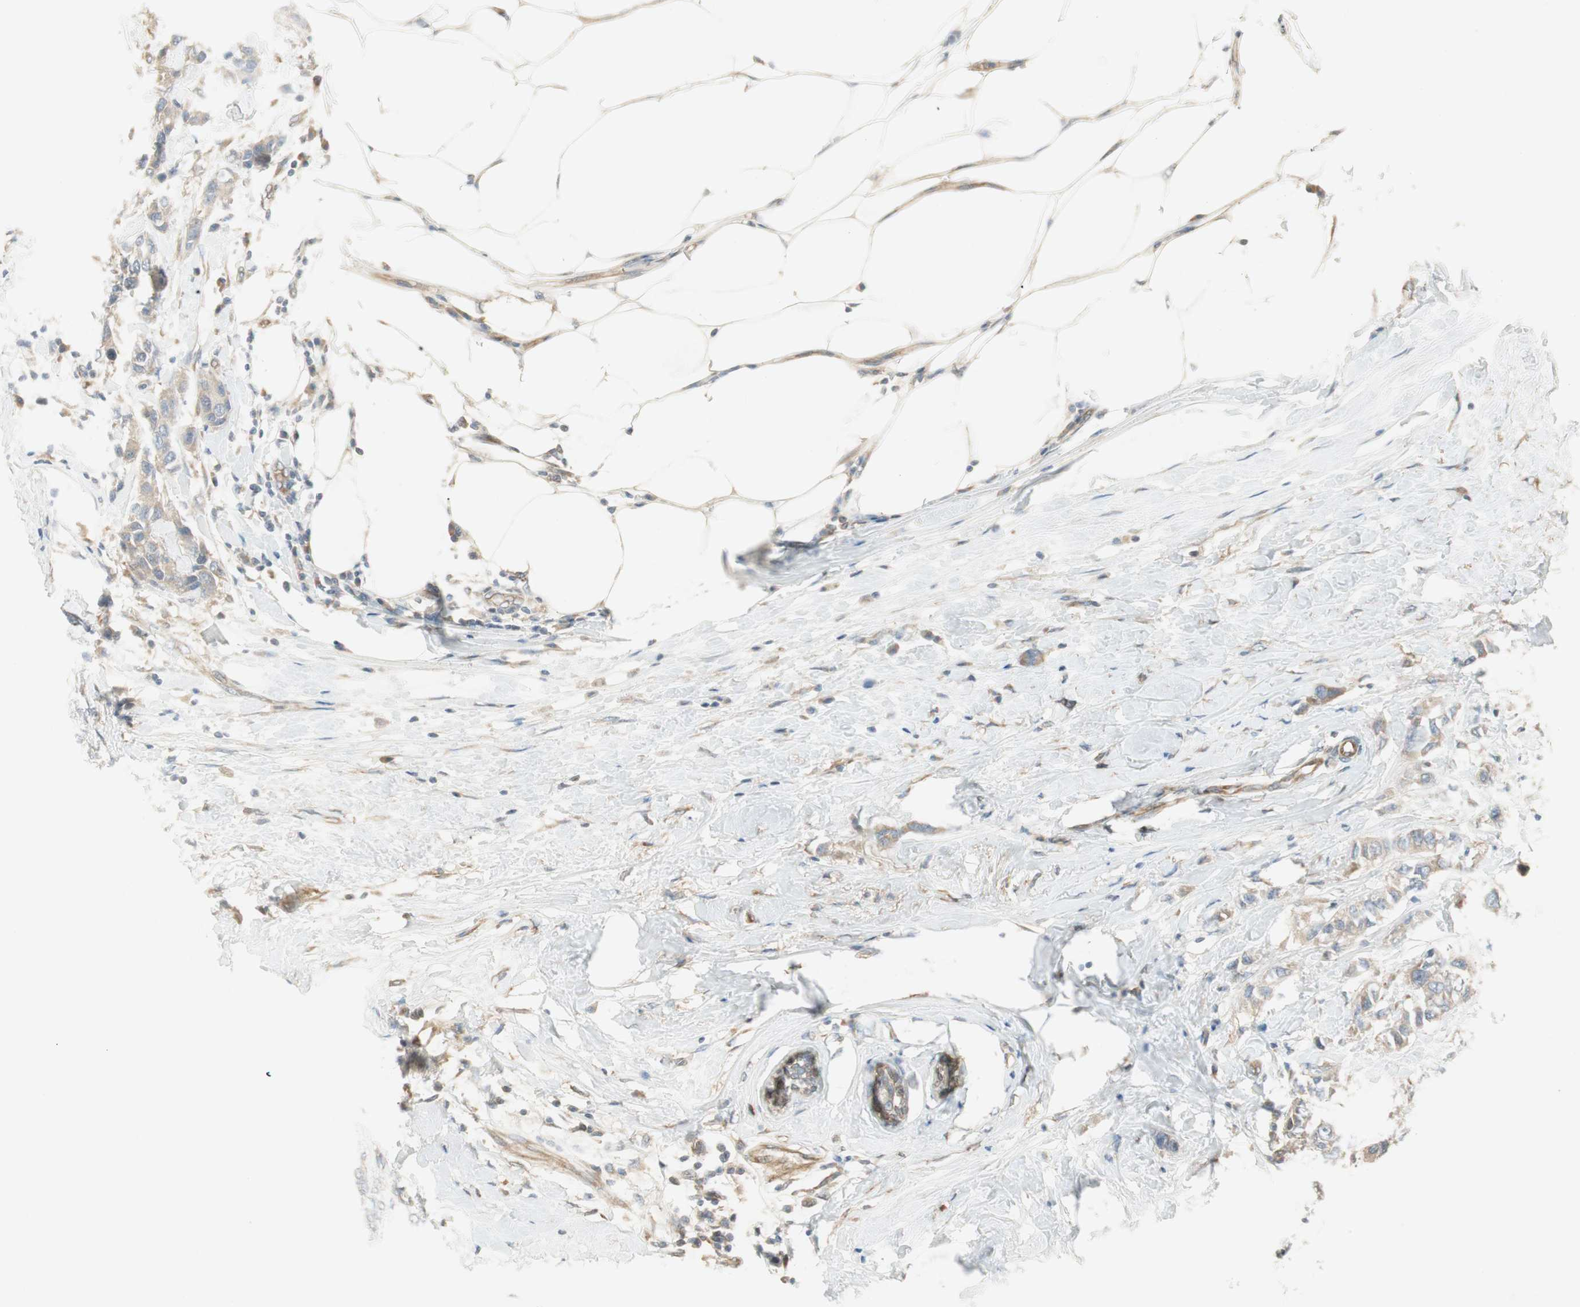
{"staining": {"intensity": "weak", "quantity": "25%-75%", "location": "cytoplasmic/membranous"}, "tissue": "breast cancer", "cell_type": "Tumor cells", "image_type": "cancer", "snomed": [{"axis": "morphology", "description": "Duct carcinoma"}, {"axis": "topography", "description": "Breast"}], "caption": "Immunohistochemistry micrograph of neoplastic tissue: breast intraductal carcinoma stained using IHC displays low levels of weak protein expression localized specifically in the cytoplasmic/membranous of tumor cells, appearing as a cytoplasmic/membranous brown color.", "gene": "STON1-GTF2A1L", "patient": {"sex": "female", "age": 50}}